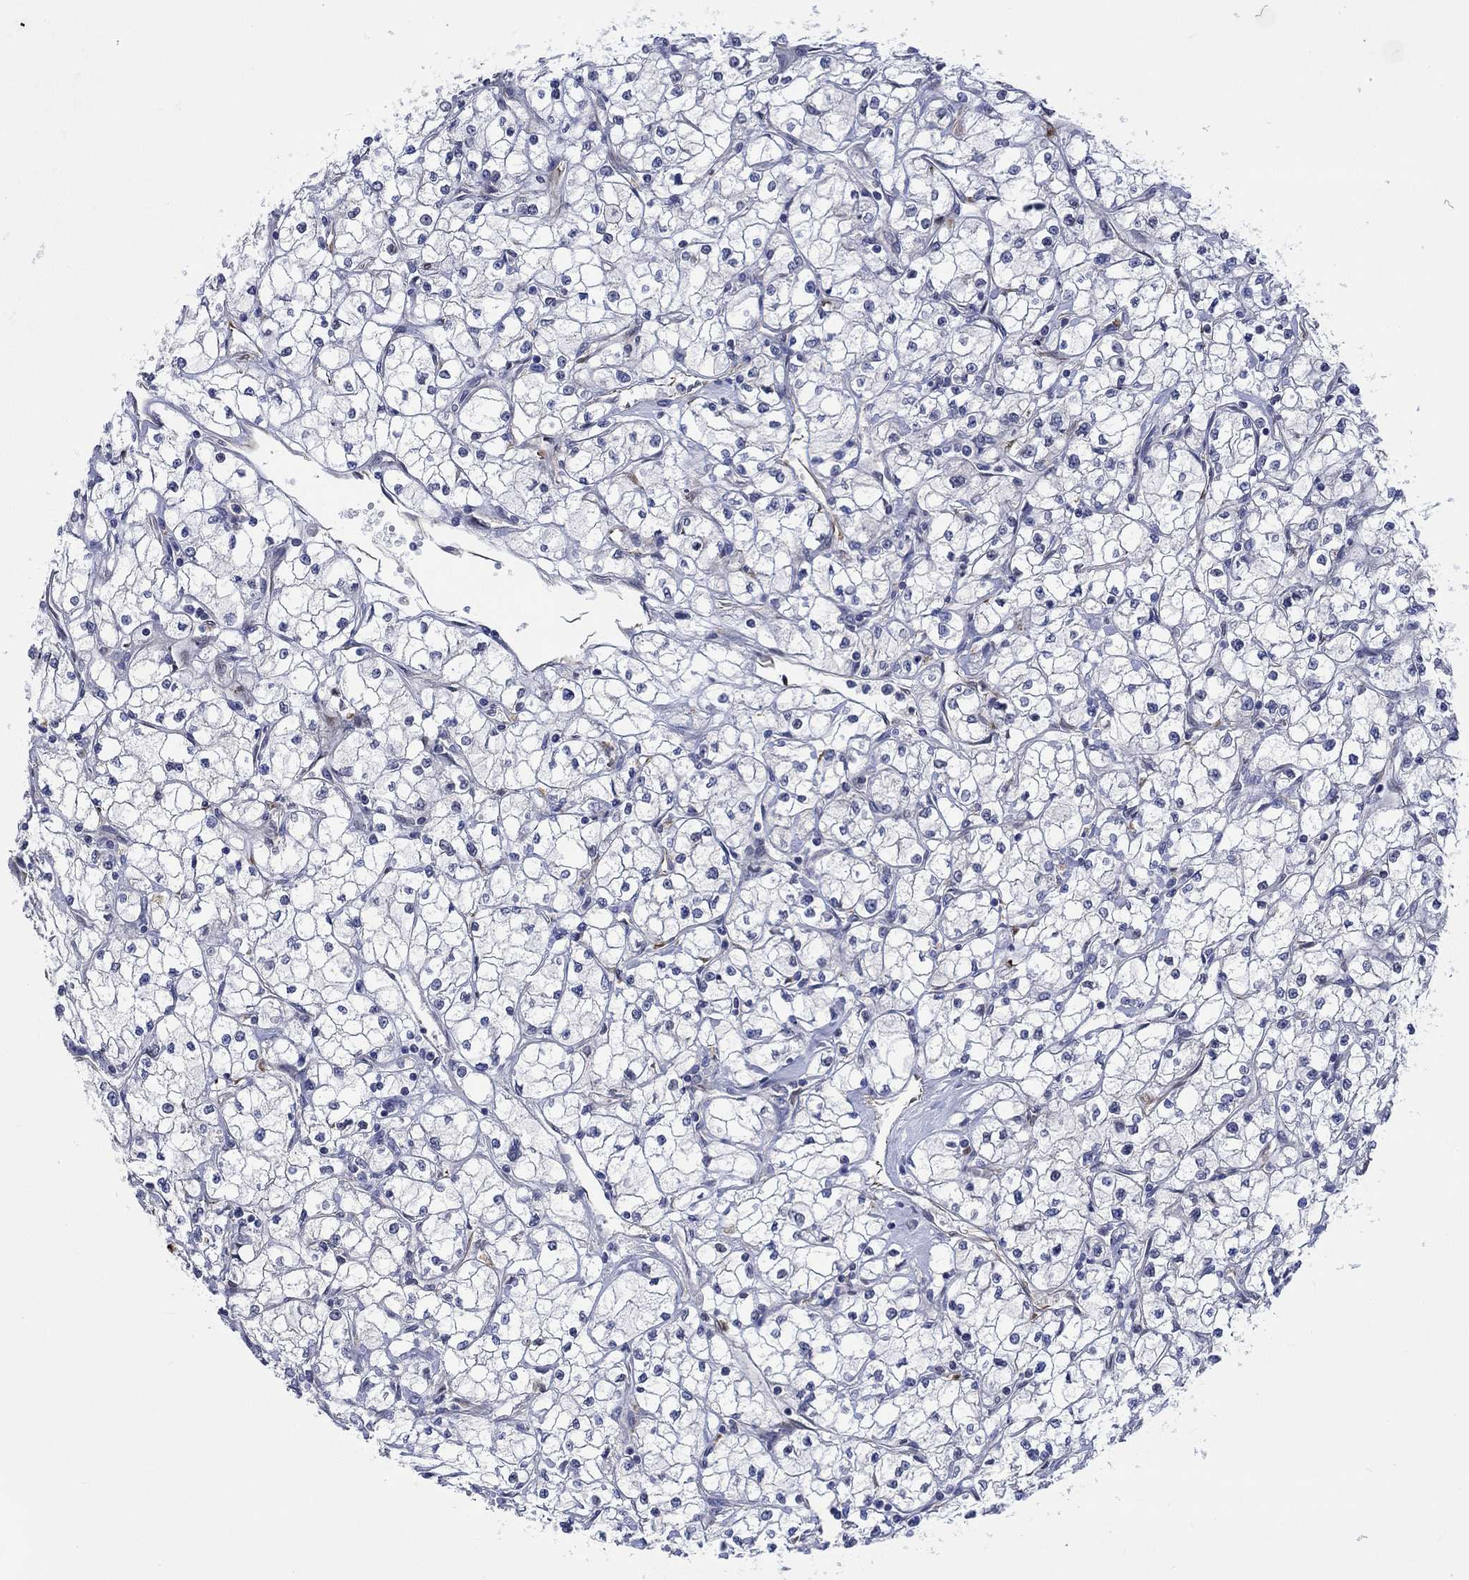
{"staining": {"intensity": "negative", "quantity": "none", "location": "none"}, "tissue": "renal cancer", "cell_type": "Tumor cells", "image_type": "cancer", "snomed": [{"axis": "morphology", "description": "Adenocarcinoma, NOS"}, {"axis": "topography", "description": "Kidney"}], "caption": "High power microscopy micrograph of an immunohistochemistry micrograph of adenocarcinoma (renal), revealing no significant staining in tumor cells. Brightfield microscopy of immunohistochemistry stained with DAB (3,3'-diaminobenzidine) (brown) and hematoxylin (blue), captured at high magnification.", "gene": "CAMK1D", "patient": {"sex": "male", "age": 67}}